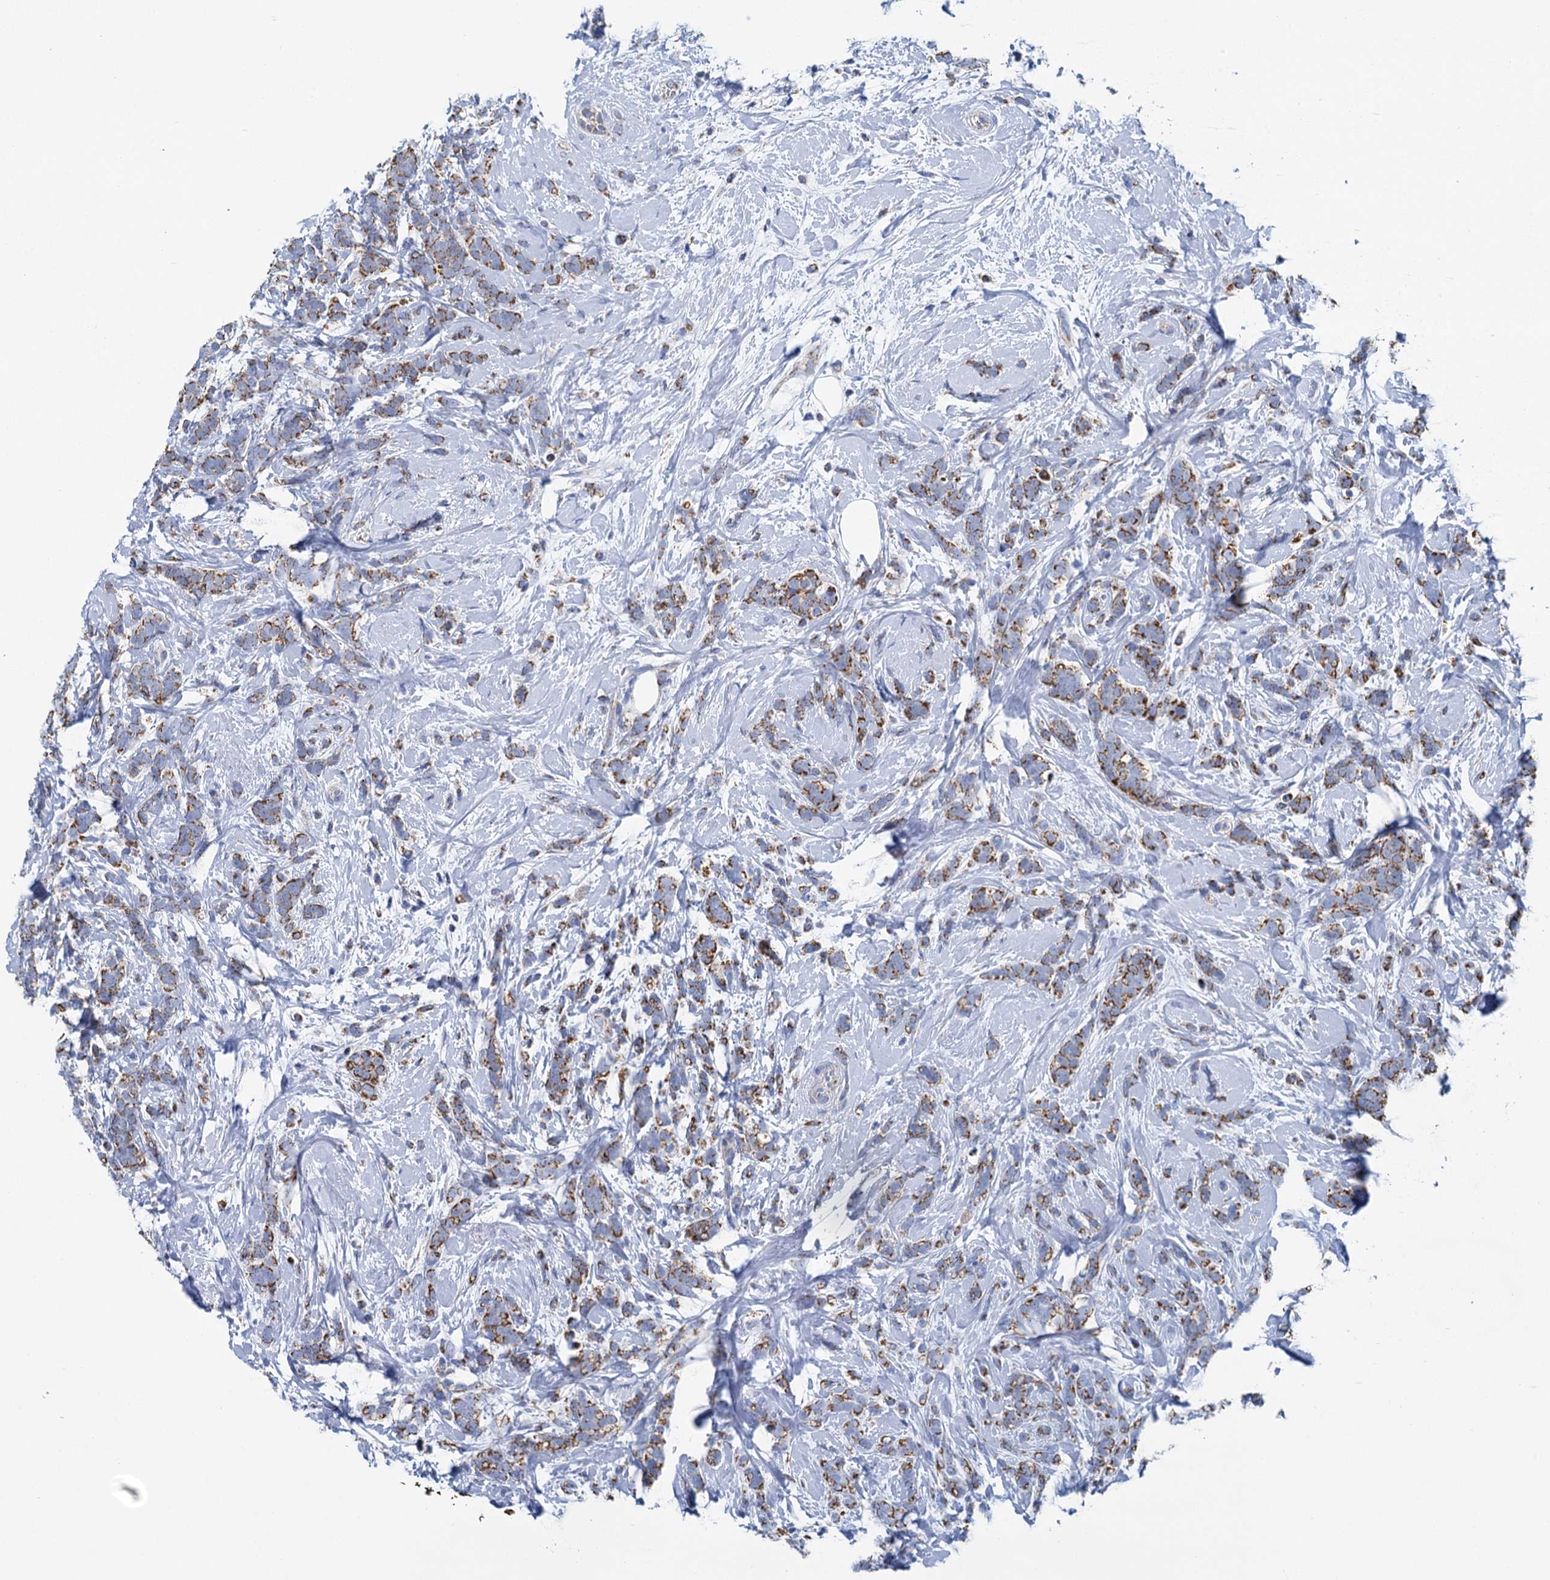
{"staining": {"intensity": "moderate", "quantity": ">75%", "location": "cytoplasmic/membranous"}, "tissue": "breast cancer", "cell_type": "Tumor cells", "image_type": "cancer", "snomed": [{"axis": "morphology", "description": "Lobular carcinoma"}, {"axis": "topography", "description": "Breast"}], "caption": "Protein staining displays moderate cytoplasmic/membranous staining in about >75% of tumor cells in breast cancer.", "gene": "CCP110", "patient": {"sex": "female", "age": 58}}